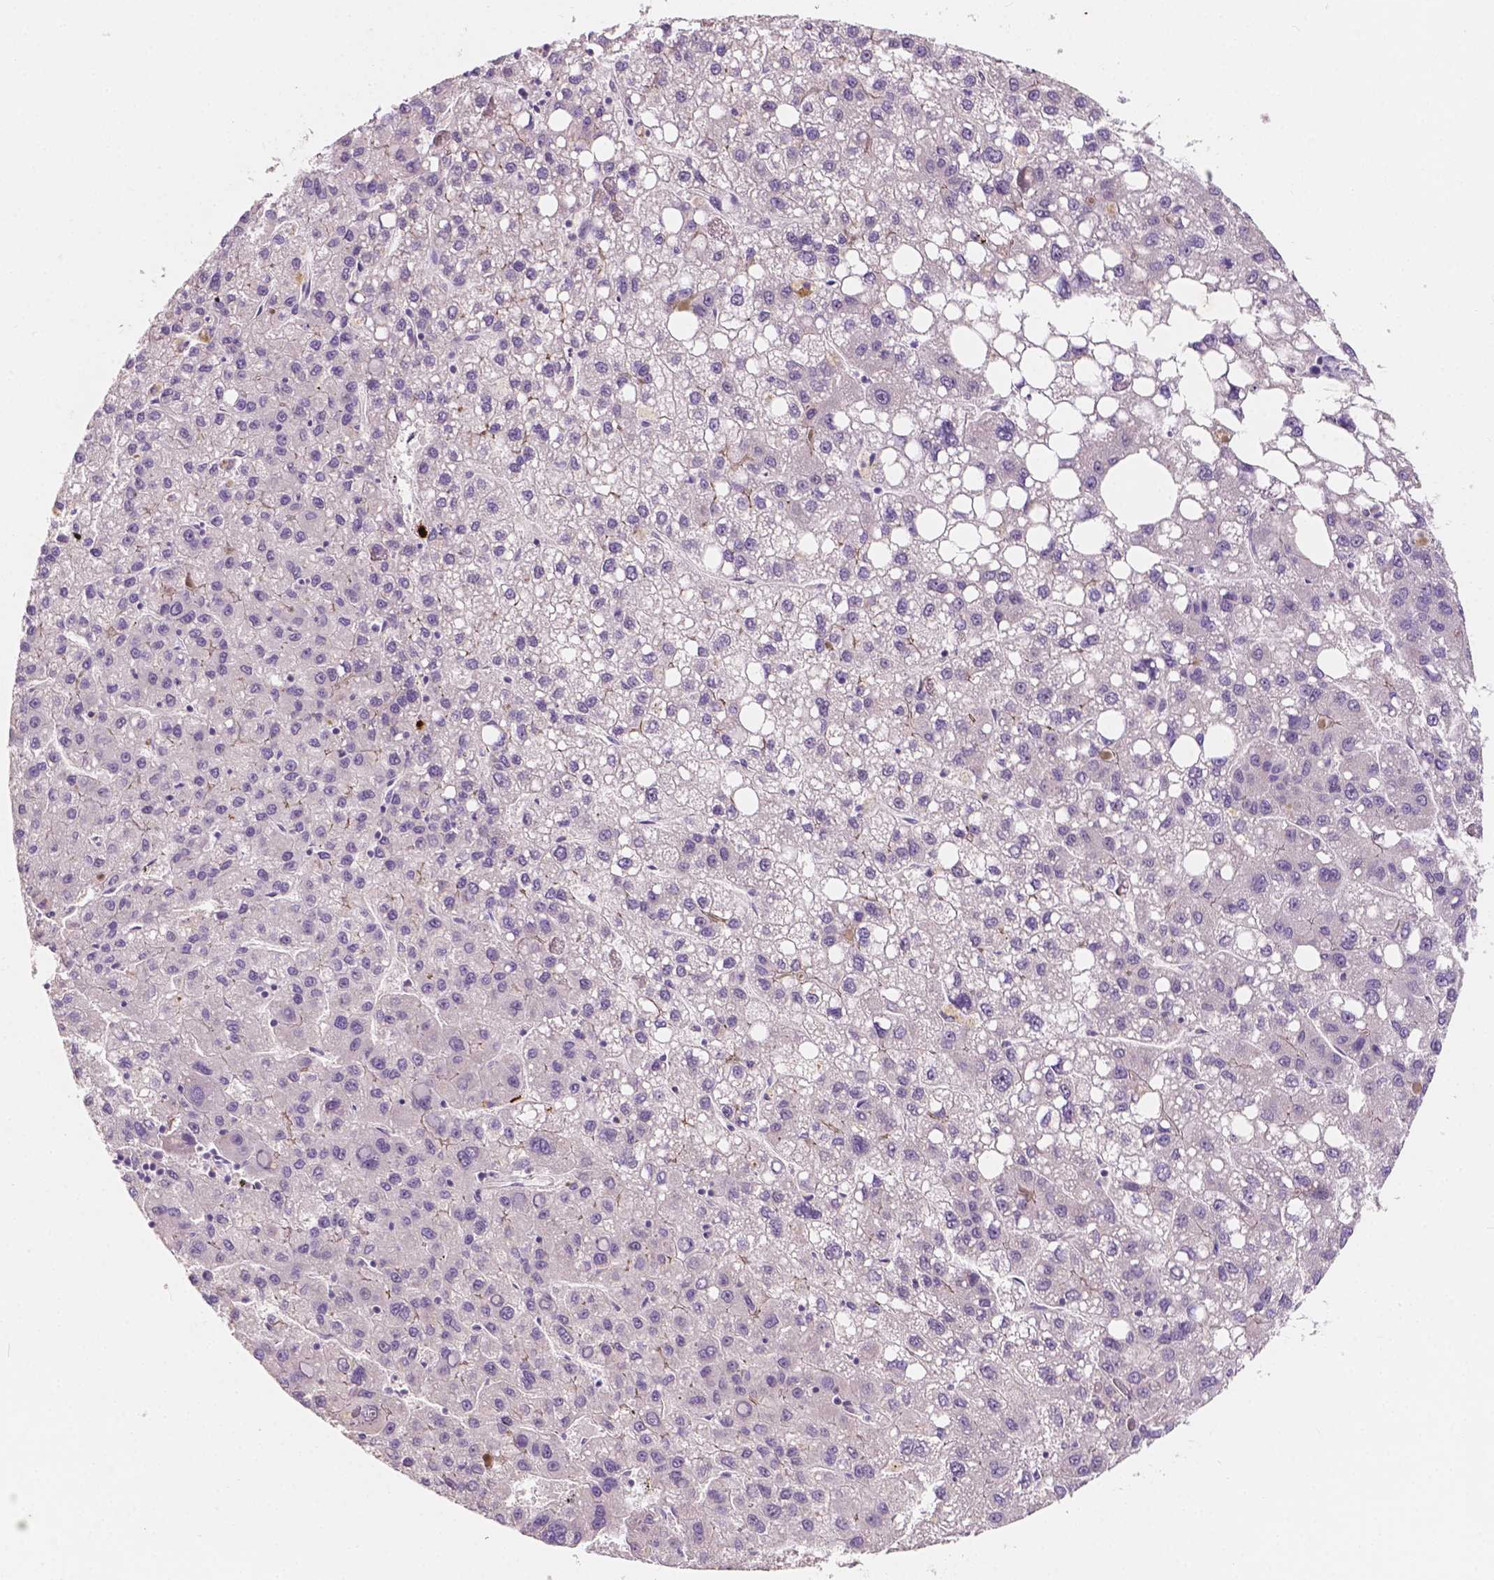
{"staining": {"intensity": "negative", "quantity": "none", "location": "none"}, "tissue": "liver cancer", "cell_type": "Tumor cells", "image_type": "cancer", "snomed": [{"axis": "morphology", "description": "Carcinoma, Hepatocellular, NOS"}, {"axis": "topography", "description": "Liver"}], "caption": "Histopathology image shows no protein positivity in tumor cells of liver hepatocellular carcinoma tissue.", "gene": "SIRT2", "patient": {"sex": "female", "age": 82}}